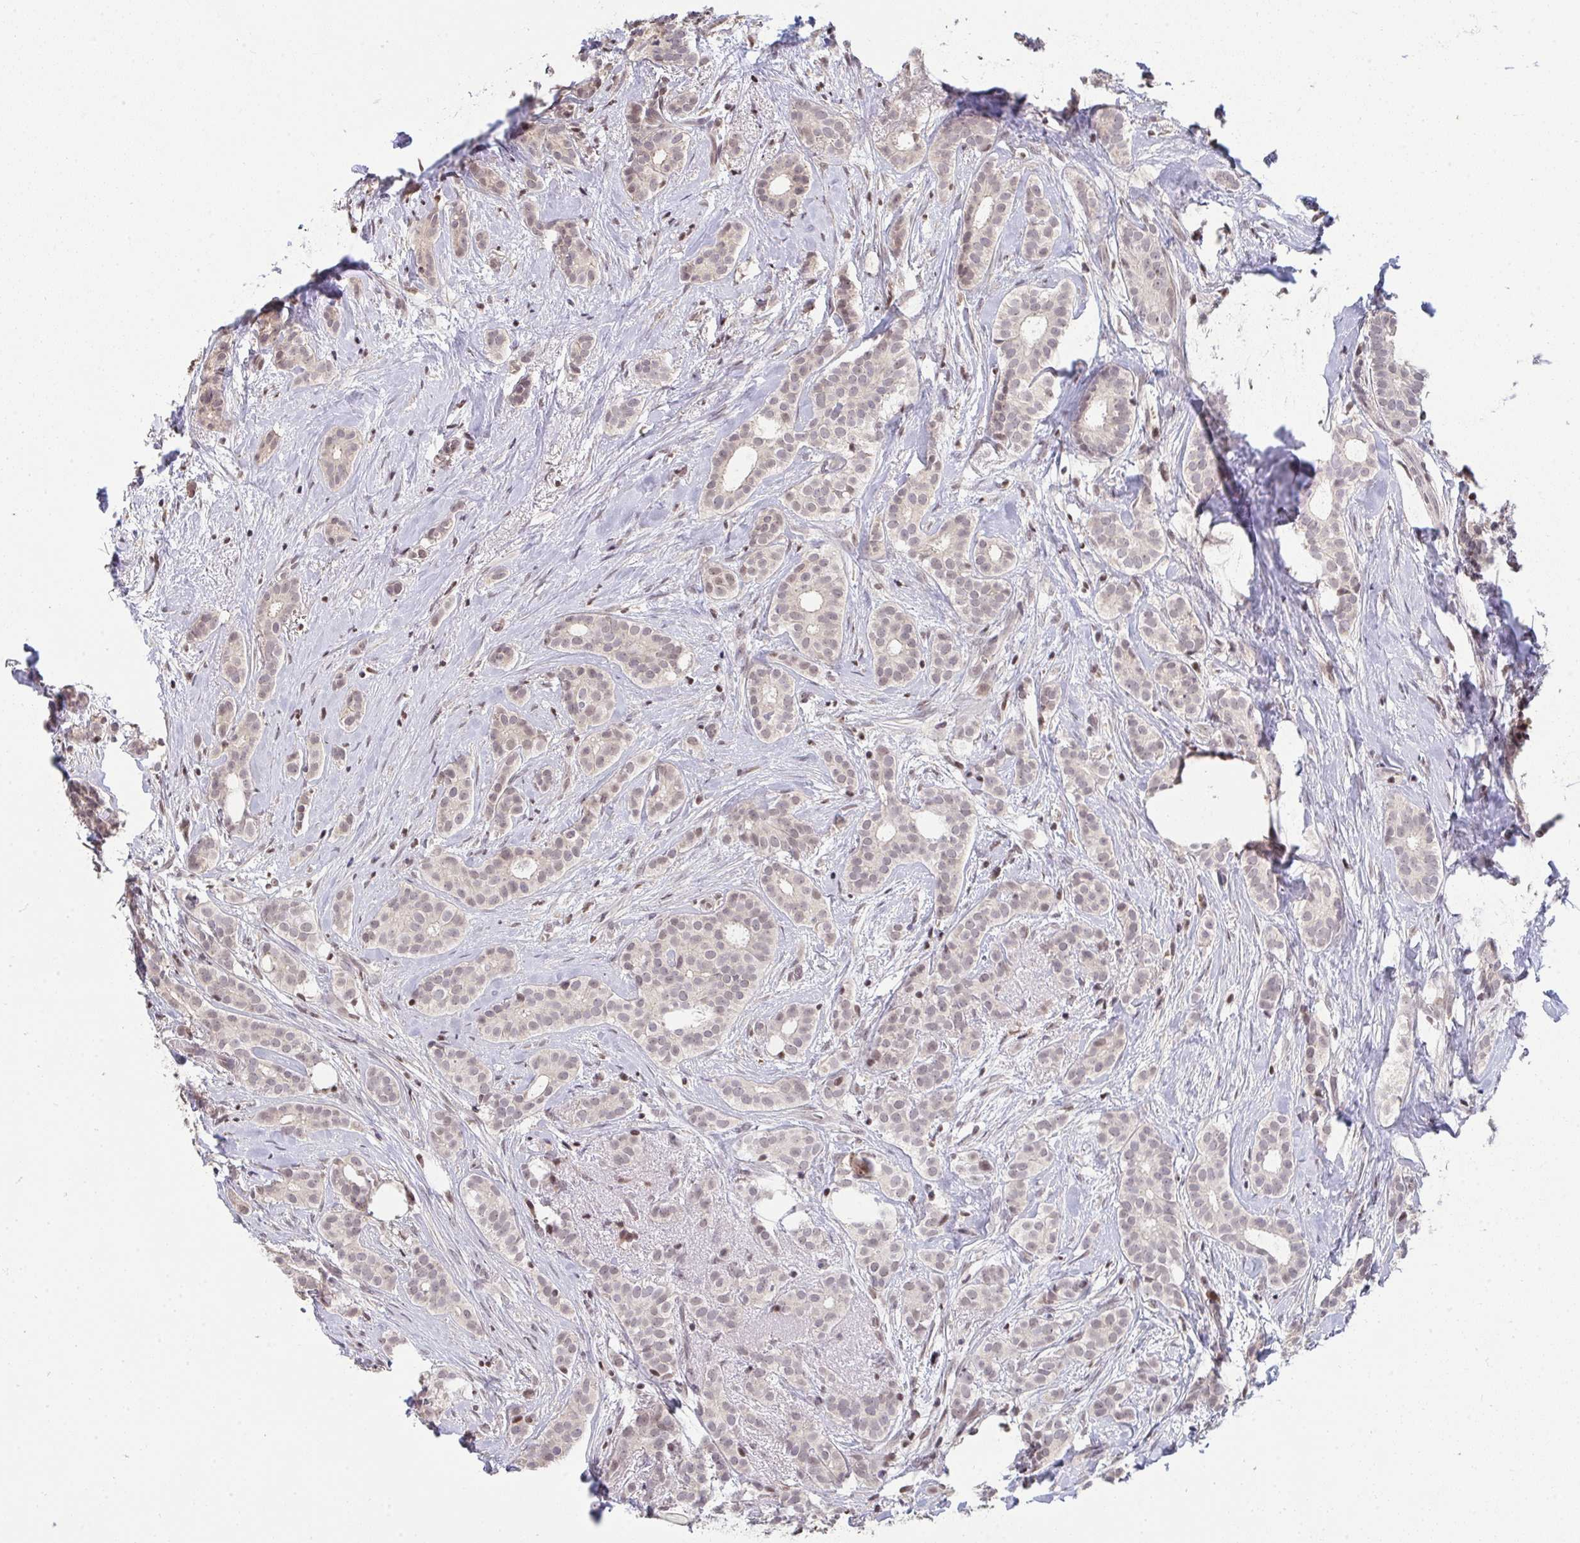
{"staining": {"intensity": "weak", "quantity": "<25%", "location": "nuclear"}, "tissue": "breast cancer", "cell_type": "Tumor cells", "image_type": "cancer", "snomed": [{"axis": "morphology", "description": "Duct carcinoma"}, {"axis": "topography", "description": "Breast"}], "caption": "The immunohistochemistry (IHC) histopathology image has no significant expression in tumor cells of breast intraductal carcinoma tissue.", "gene": "SAP30", "patient": {"sex": "female", "age": 65}}